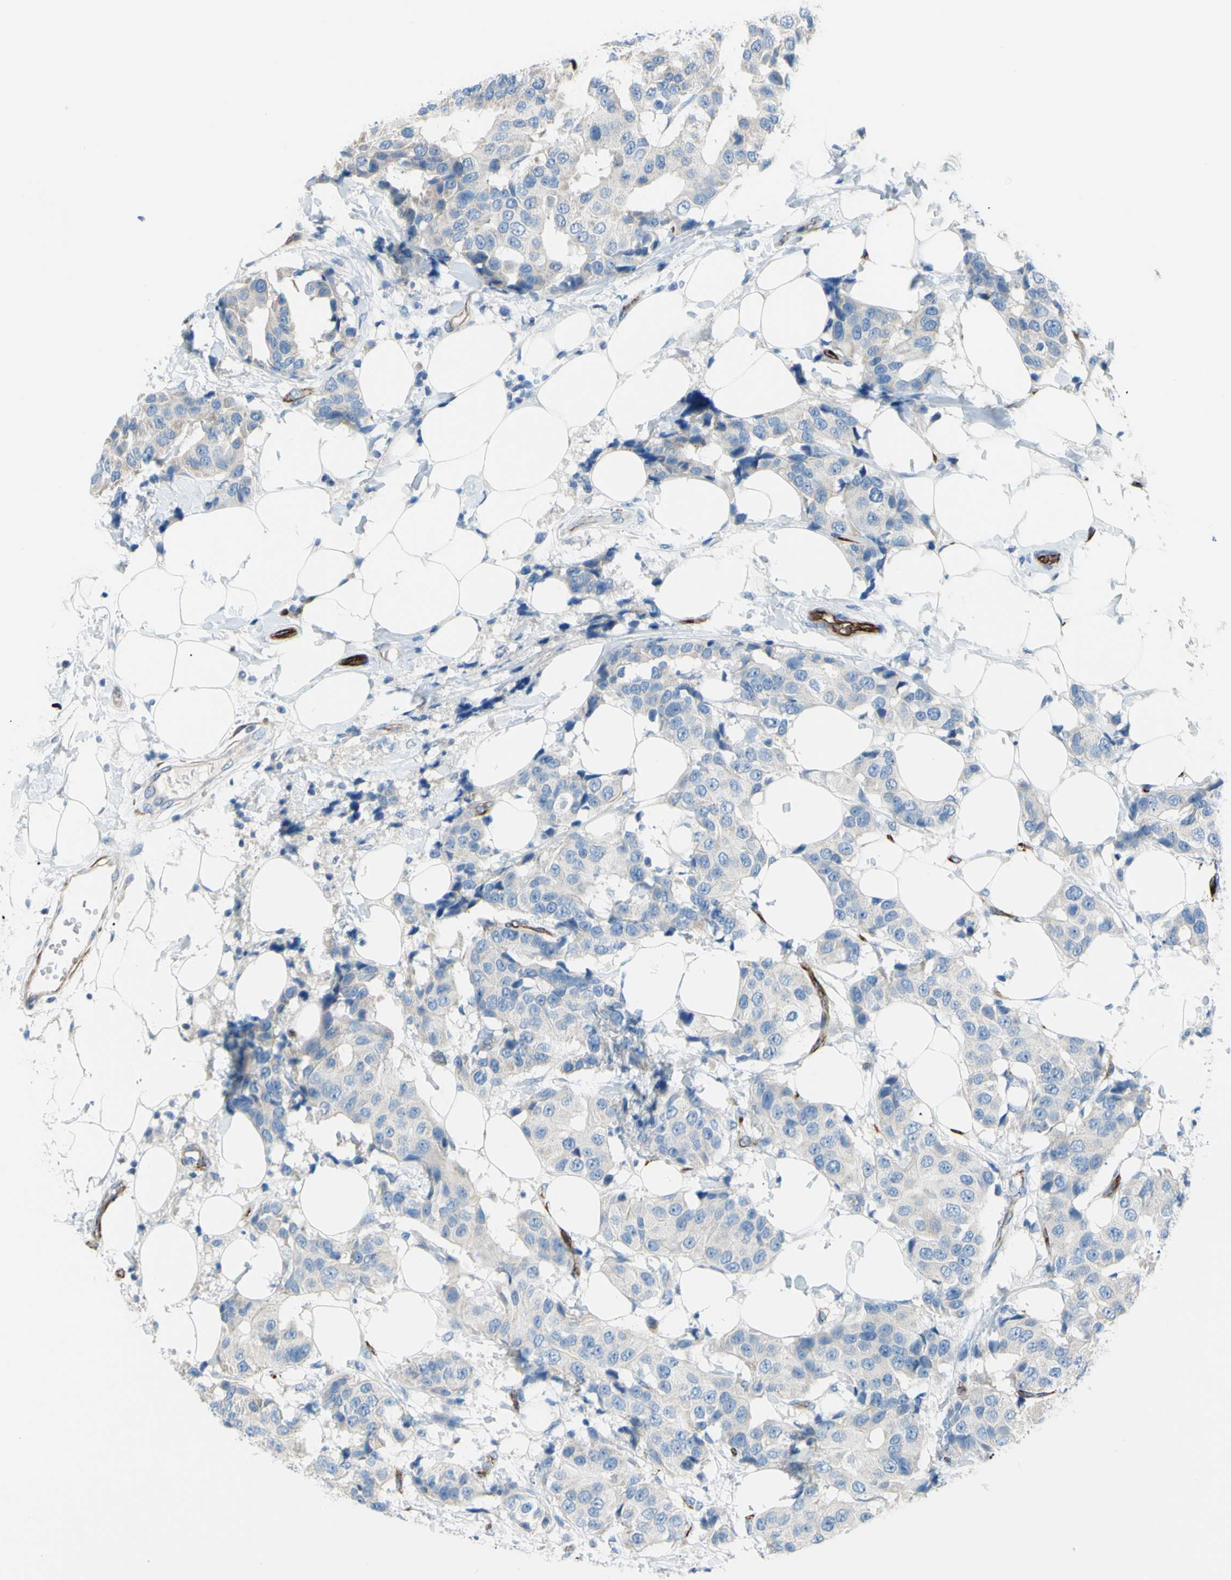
{"staining": {"intensity": "negative", "quantity": "none", "location": "none"}, "tissue": "breast cancer", "cell_type": "Tumor cells", "image_type": "cancer", "snomed": [{"axis": "morphology", "description": "Normal tissue, NOS"}, {"axis": "morphology", "description": "Duct carcinoma"}, {"axis": "topography", "description": "Breast"}], "caption": "DAB (3,3'-diaminobenzidine) immunohistochemical staining of human breast cancer (infiltrating ductal carcinoma) exhibits no significant staining in tumor cells.", "gene": "PRRG2", "patient": {"sex": "female", "age": 39}}